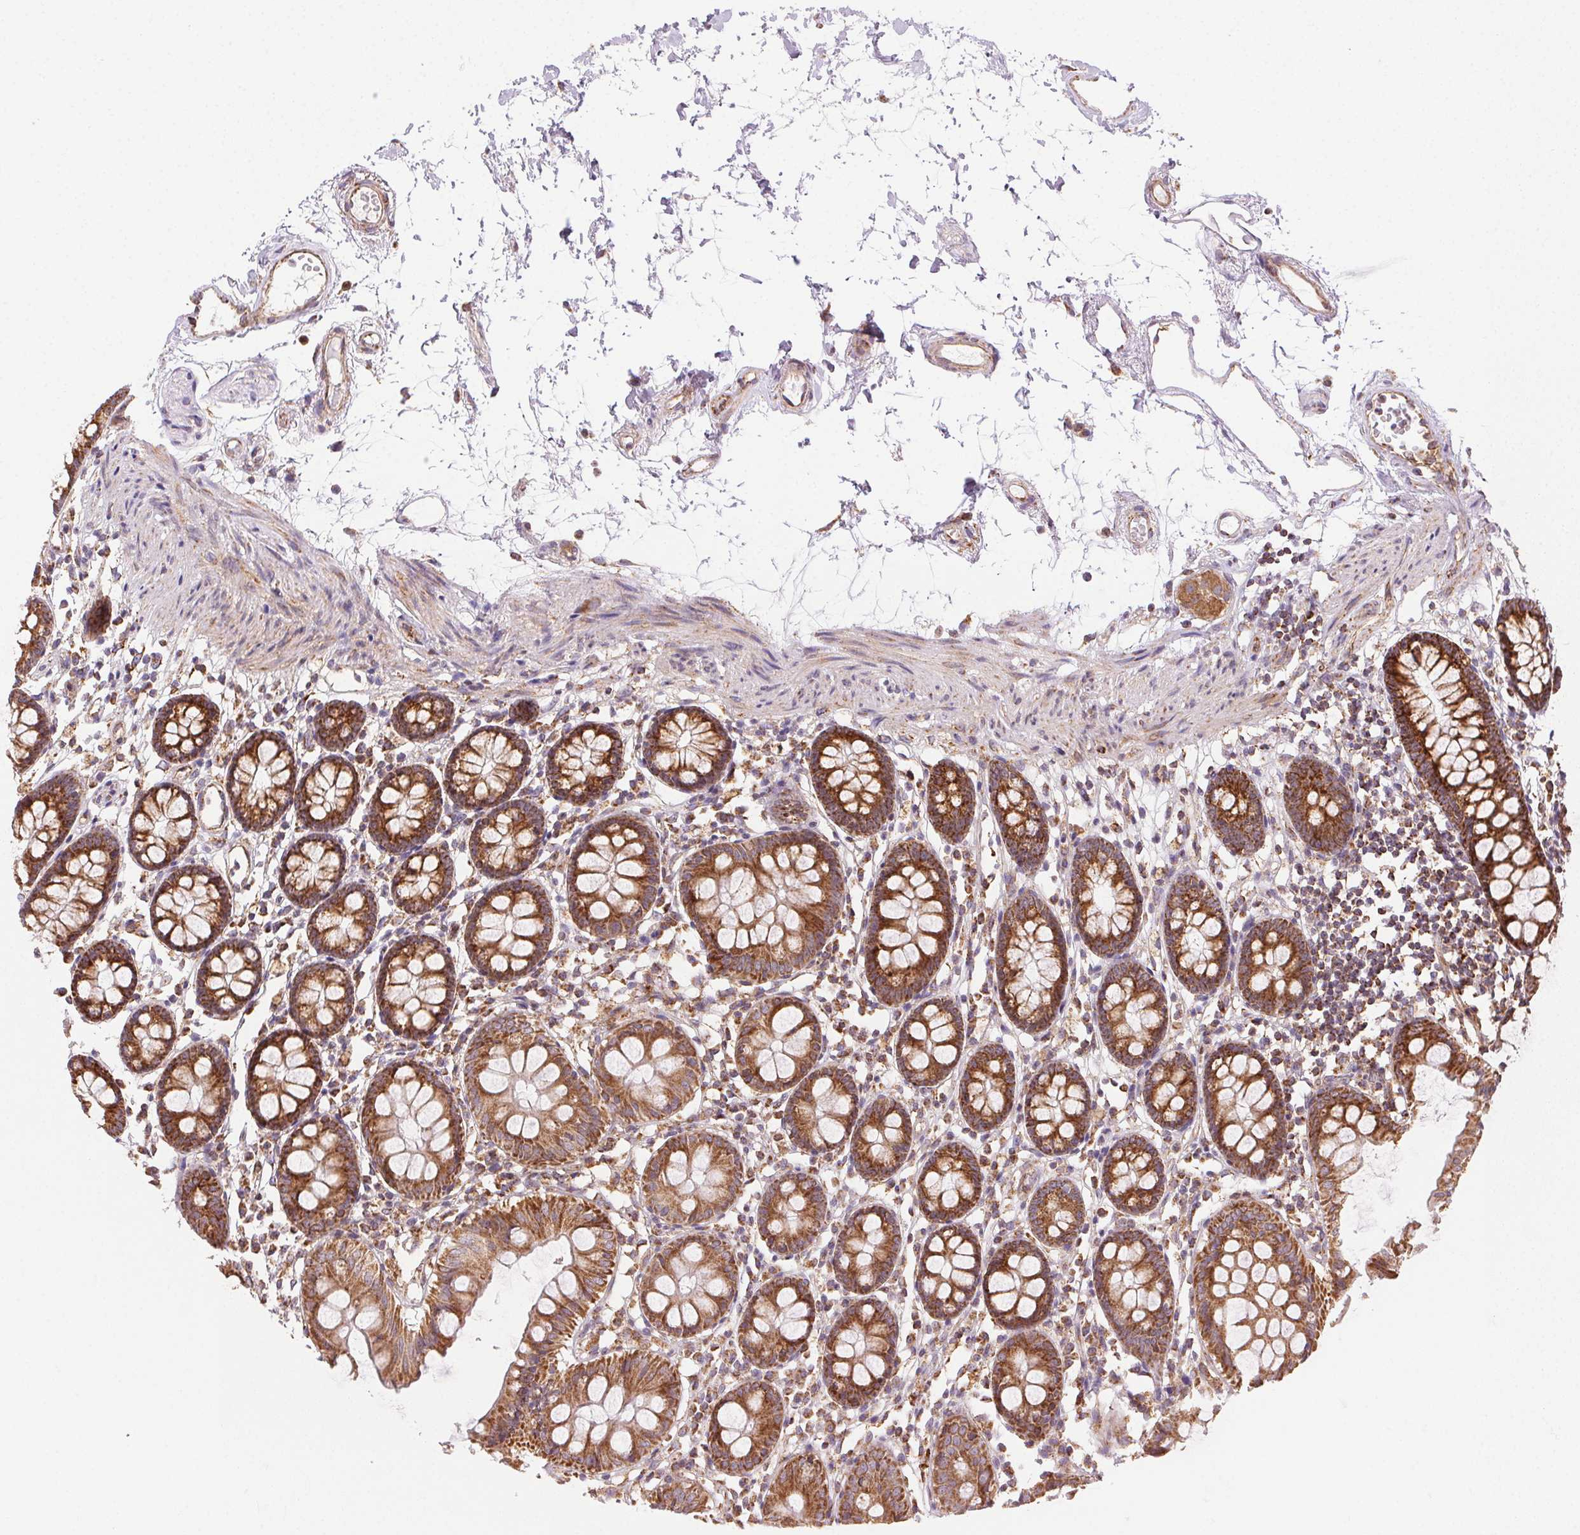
{"staining": {"intensity": "moderate", "quantity": ">75%", "location": "cytoplasmic/membranous"}, "tissue": "colon", "cell_type": "Endothelial cells", "image_type": "normal", "snomed": [{"axis": "morphology", "description": "Normal tissue, NOS"}, {"axis": "topography", "description": "Colon"}], "caption": "Protein expression analysis of unremarkable human colon reveals moderate cytoplasmic/membranous staining in about >75% of endothelial cells.", "gene": "CLPB", "patient": {"sex": "female", "age": 84}}